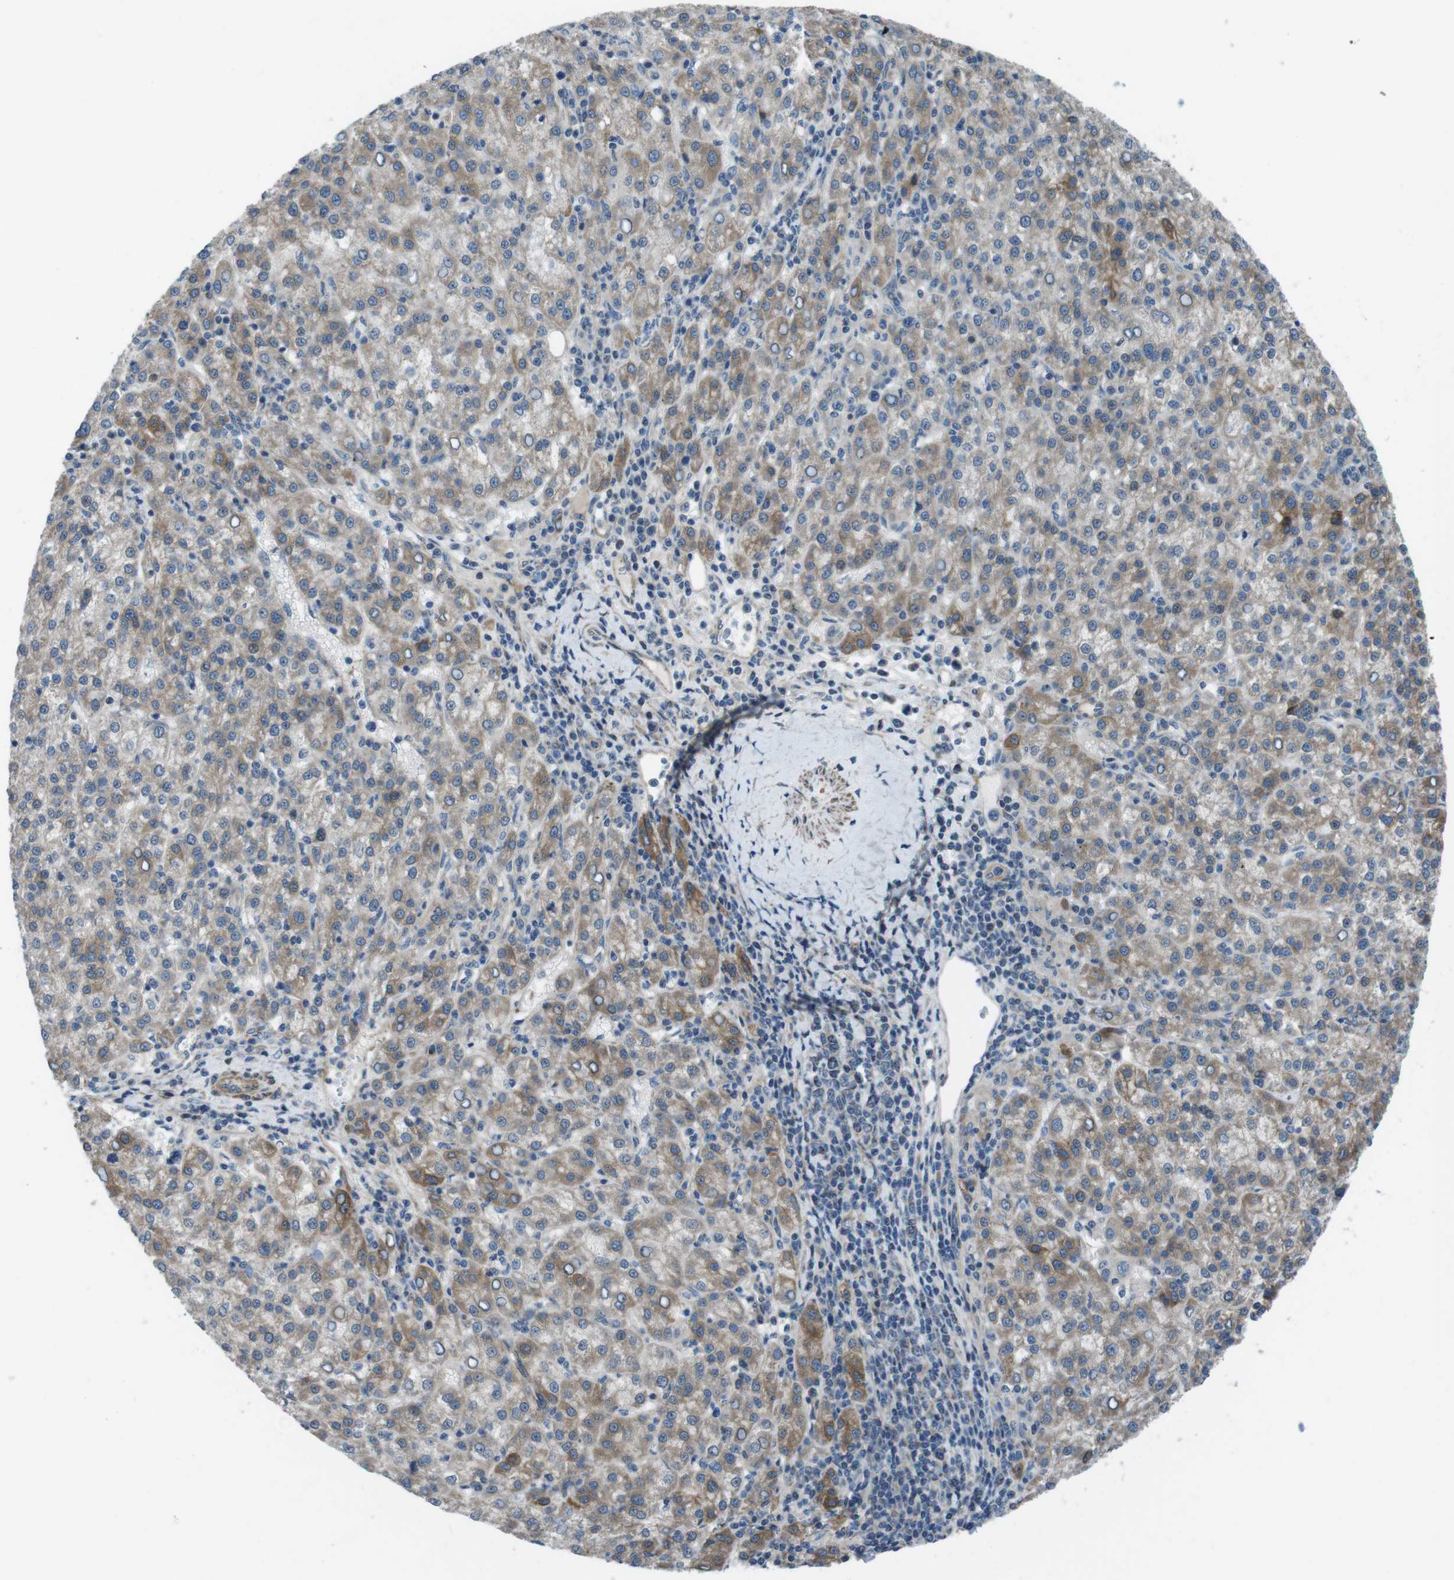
{"staining": {"intensity": "weak", "quantity": ">75%", "location": "cytoplasmic/membranous"}, "tissue": "liver cancer", "cell_type": "Tumor cells", "image_type": "cancer", "snomed": [{"axis": "morphology", "description": "Carcinoma, Hepatocellular, NOS"}, {"axis": "topography", "description": "Liver"}], "caption": "Immunohistochemical staining of liver cancer shows low levels of weak cytoplasmic/membranous protein staining in approximately >75% of tumor cells.", "gene": "FAM174B", "patient": {"sex": "female", "age": 58}}